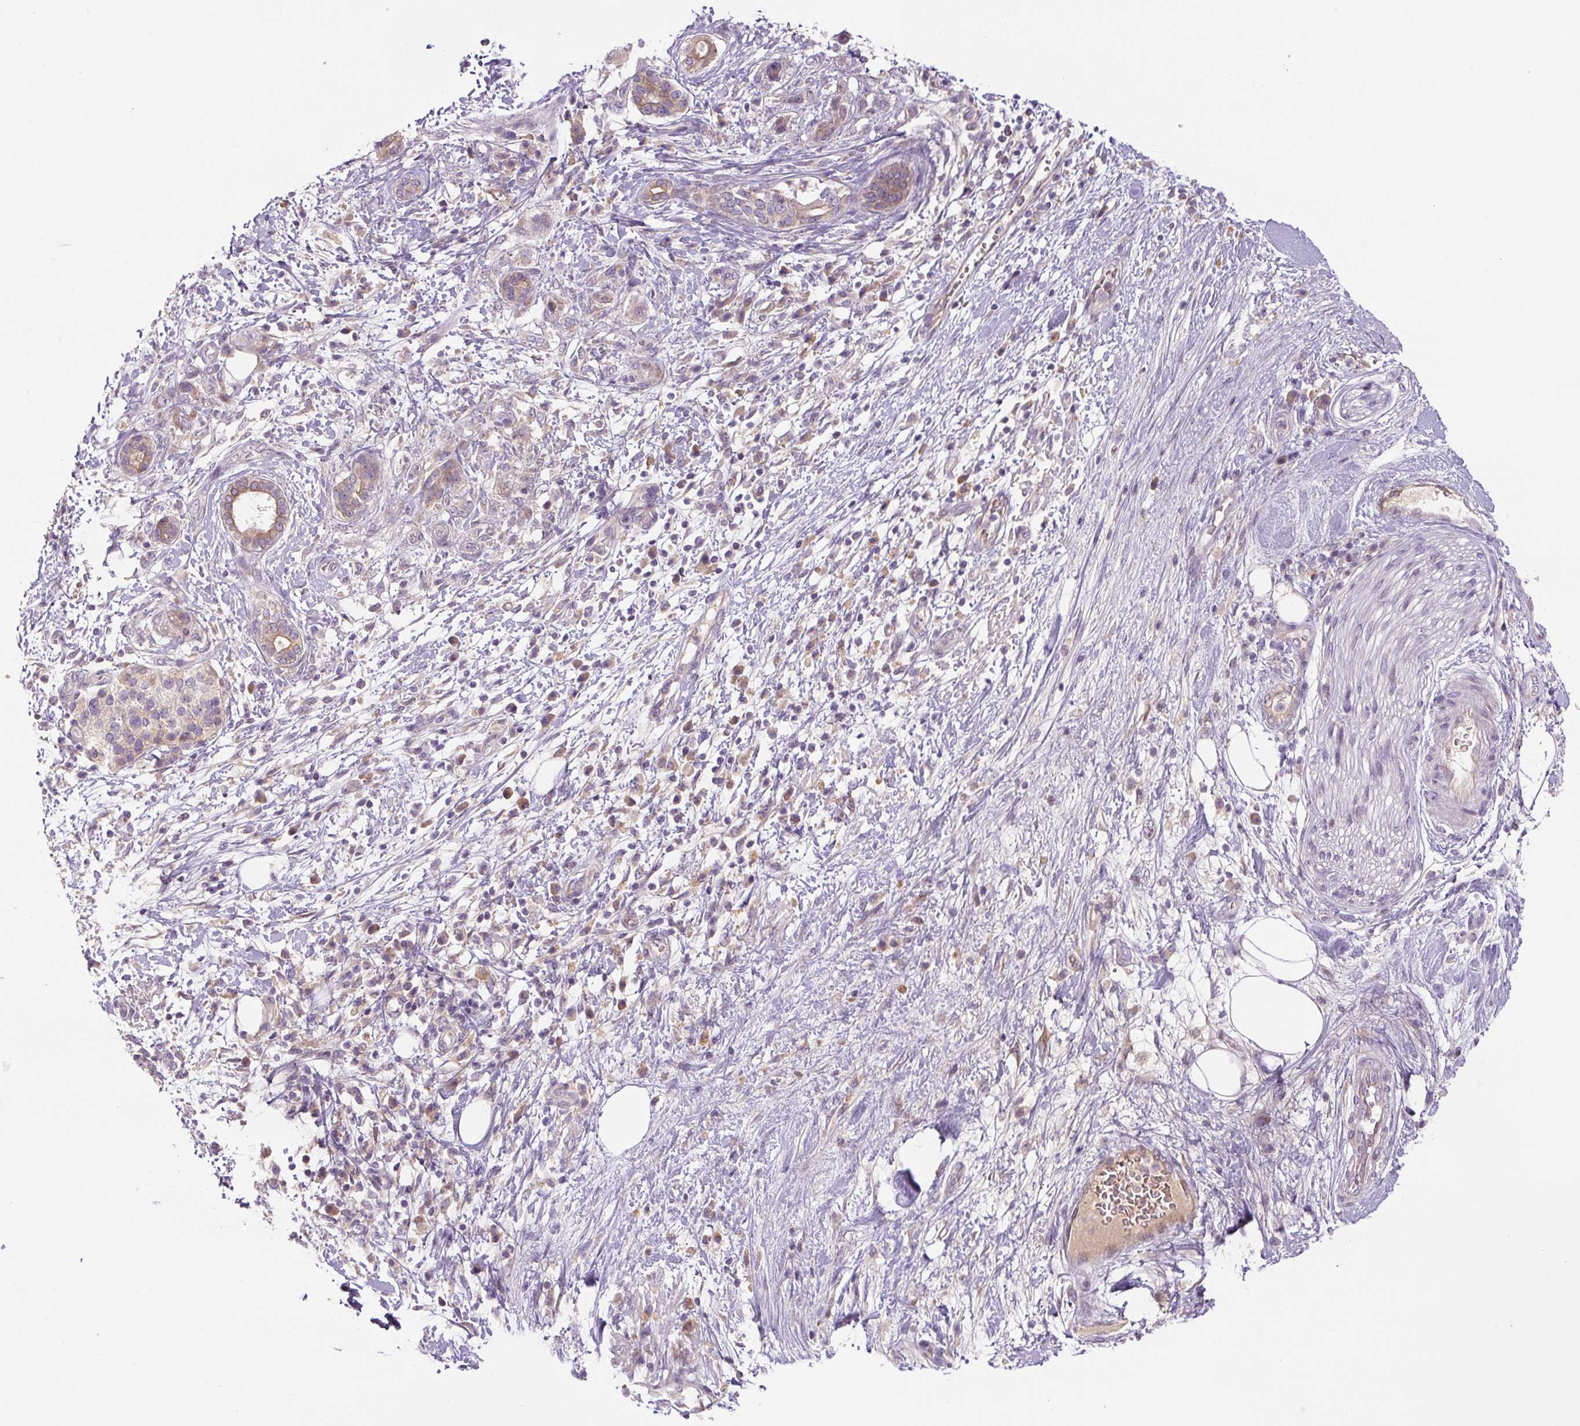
{"staining": {"intensity": "negative", "quantity": "none", "location": "none"}, "tissue": "pancreatic cancer", "cell_type": "Tumor cells", "image_type": "cancer", "snomed": [{"axis": "morphology", "description": "Adenocarcinoma, NOS"}, {"axis": "topography", "description": "Pancreas"}], "caption": "The image demonstrates no staining of tumor cells in pancreatic cancer.", "gene": "YIF1B", "patient": {"sex": "female", "age": 73}}